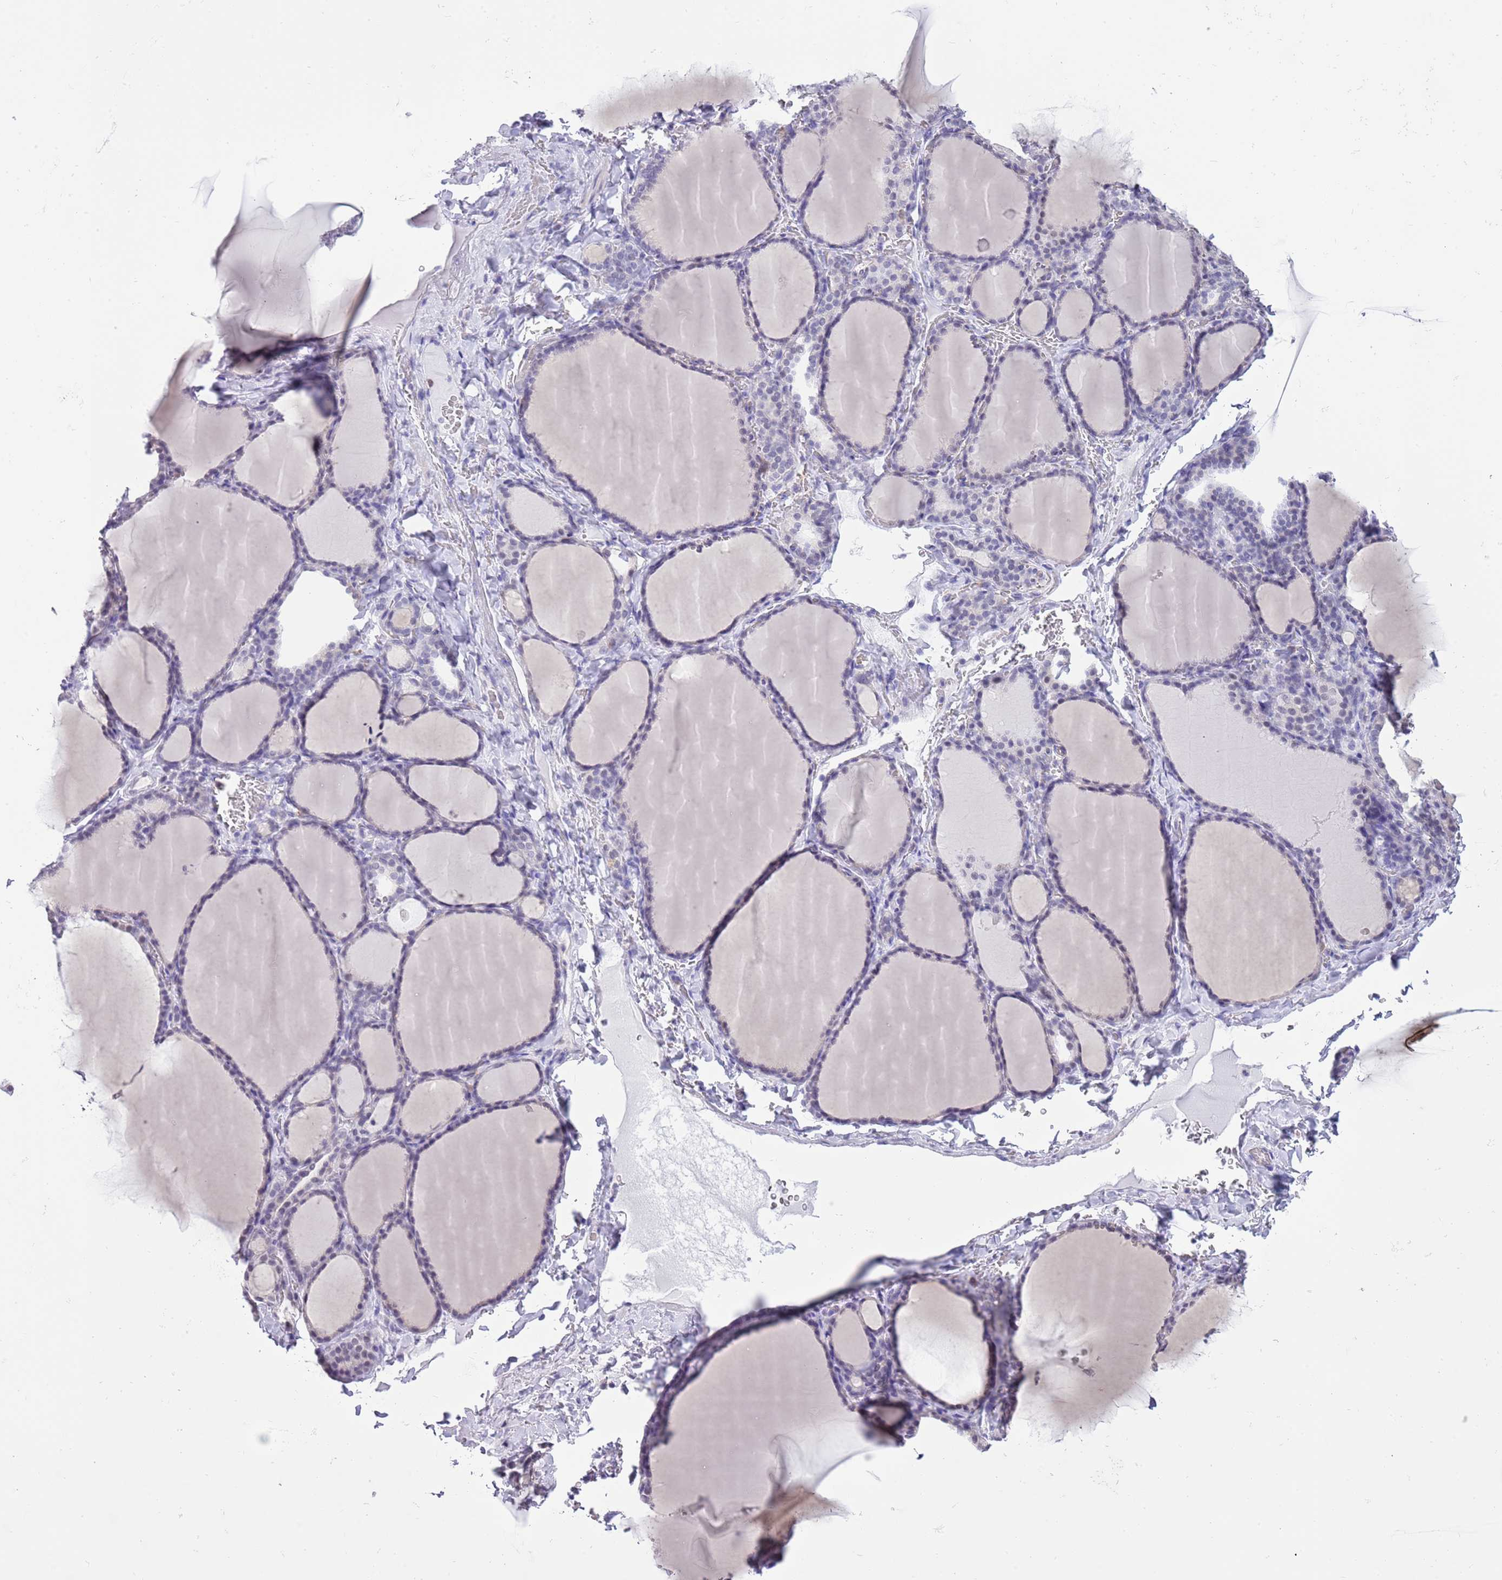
{"staining": {"intensity": "negative", "quantity": "none", "location": "none"}, "tissue": "thyroid gland", "cell_type": "Glandular cells", "image_type": "normal", "snomed": [{"axis": "morphology", "description": "Normal tissue, NOS"}, {"axis": "topography", "description": "Thyroid gland"}], "caption": "Immunohistochemical staining of benign thyroid gland demonstrates no significant staining in glandular cells. Nuclei are stained in blue.", "gene": "PPP1R17", "patient": {"sex": "female", "age": 39}}